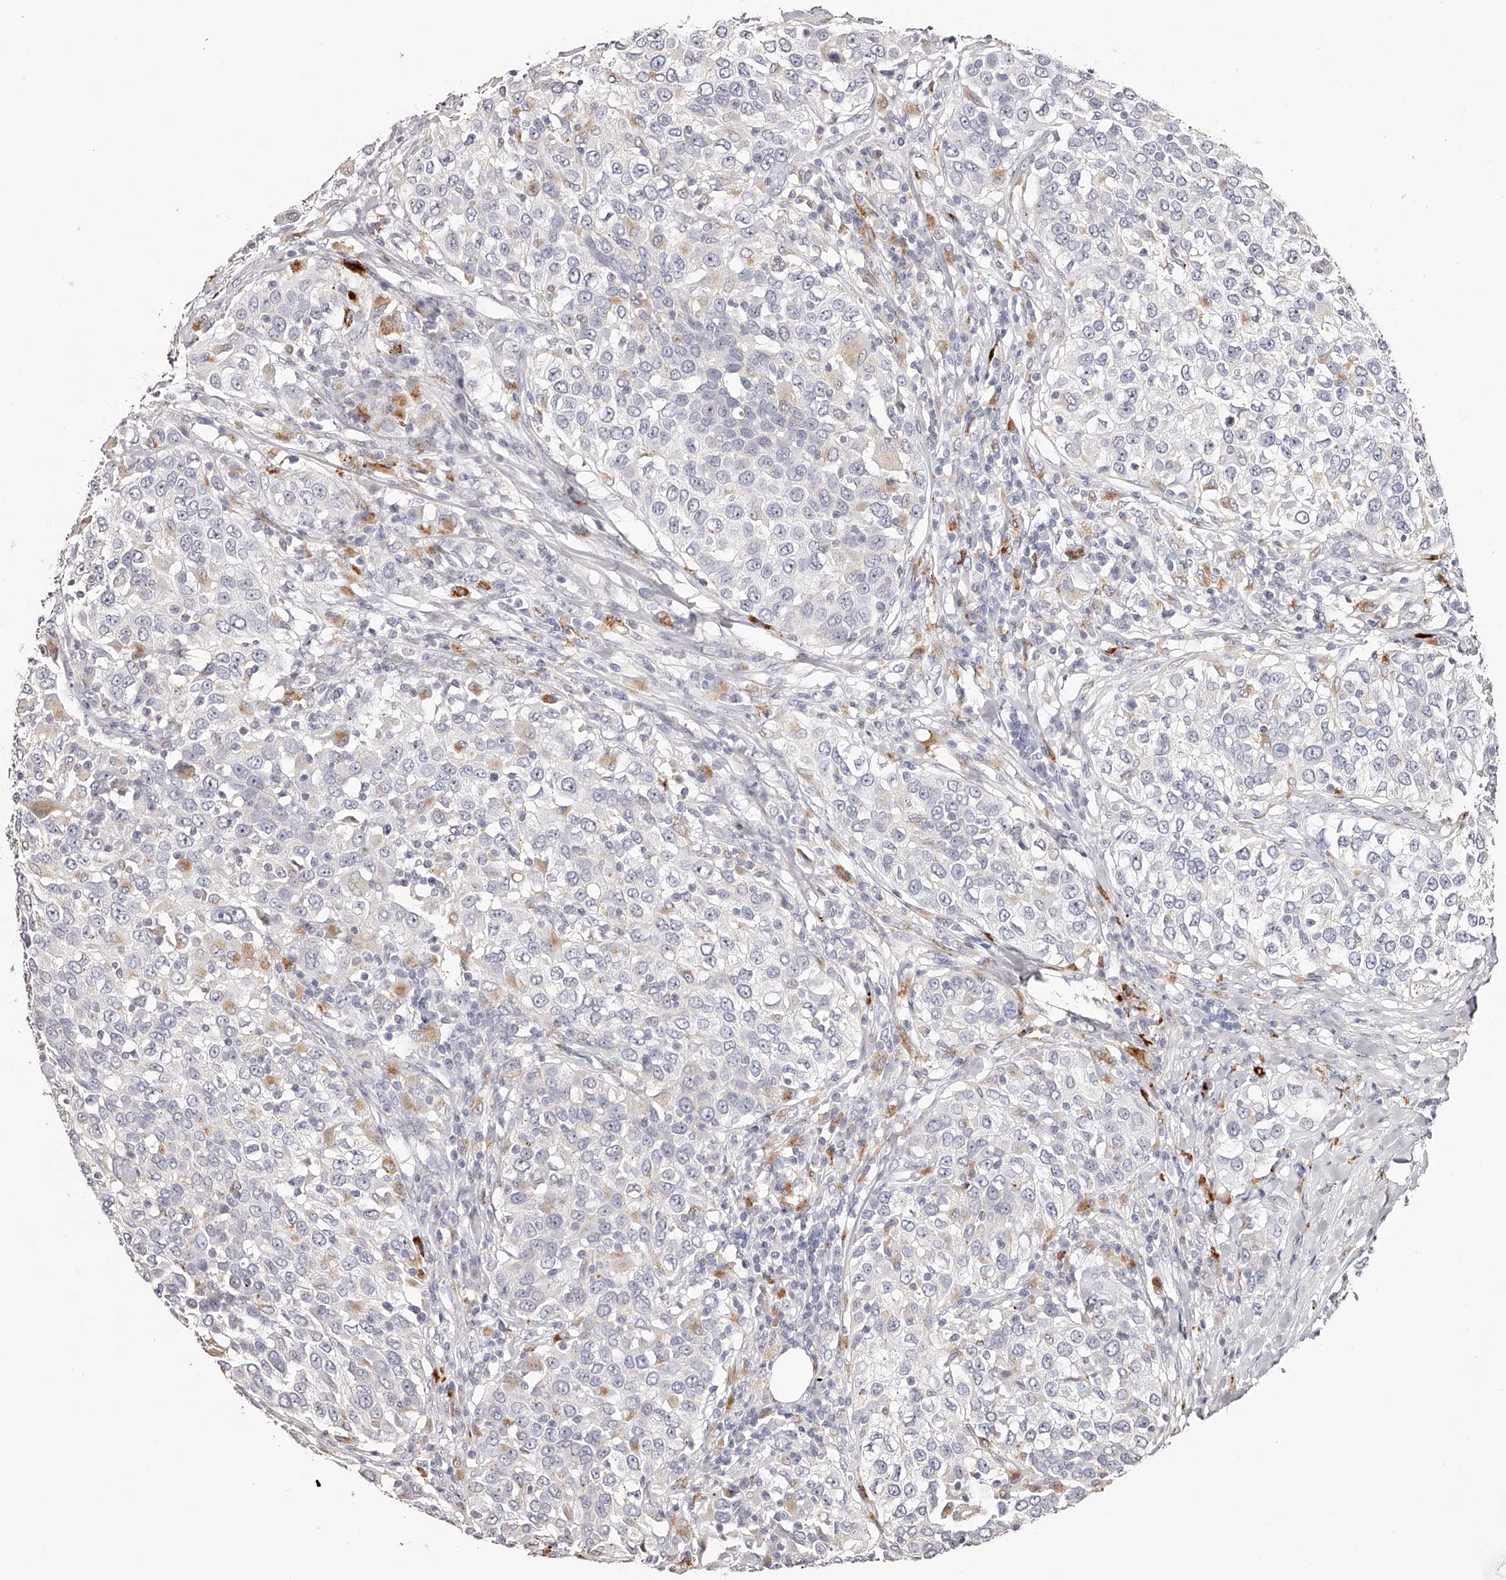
{"staining": {"intensity": "negative", "quantity": "none", "location": "none"}, "tissue": "urothelial cancer", "cell_type": "Tumor cells", "image_type": "cancer", "snomed": [{"axis": "morphology", "description": "Urothelial carcinoma, High grade"}, {"axis": "topography", "description": "Urinary bladder"}], "caption": "Immunohistochemical staining of human urothelial cancer shows no significant expression in tumor cells. Brightfield microscopy of IHC stained with DAB (3,3'-diaminobenzidine) (brown) and hematoxylin (blue), captured at high magnification.", "gene": "SLC35D3", "patient": {"sex": "female", "age": 80}}